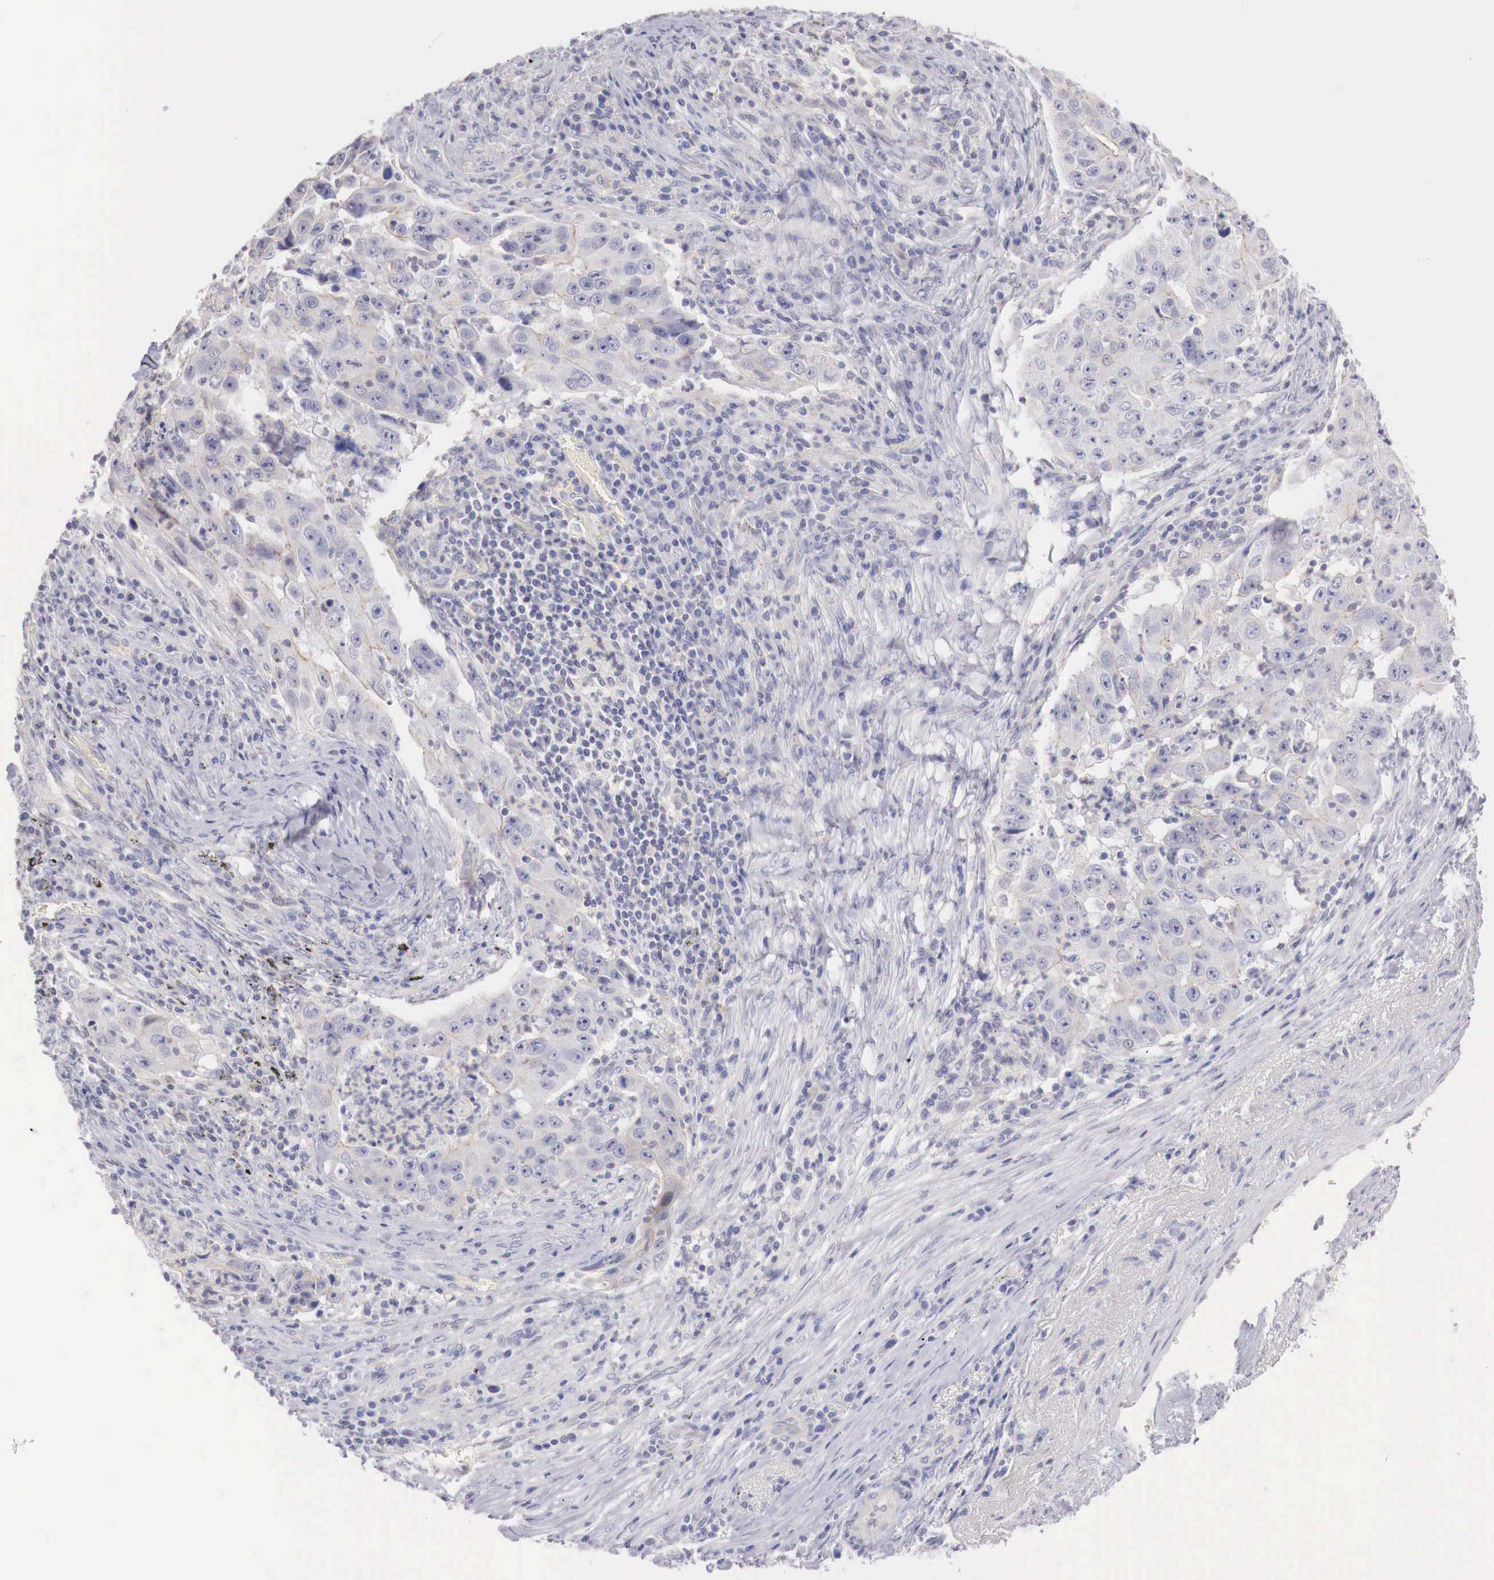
{"staining": {"intensity": "negative", "quantity": "none", "location": "none"}, "tissue": "lung cancer", "cell_type": "Tumor cells", "image_type": "cancer", "snomed": [{"axis": "morphology", "description": "Squamous cell carcinoma, NOS"}, {"axis": "topography", "description": "Lung"}], "caption": "The histopathology image shows no significant staining in tumor cells of squamous cell carcinoma (lung).", "gene": "TRIM13", "patient": {"sex": "male", "age": 64}}